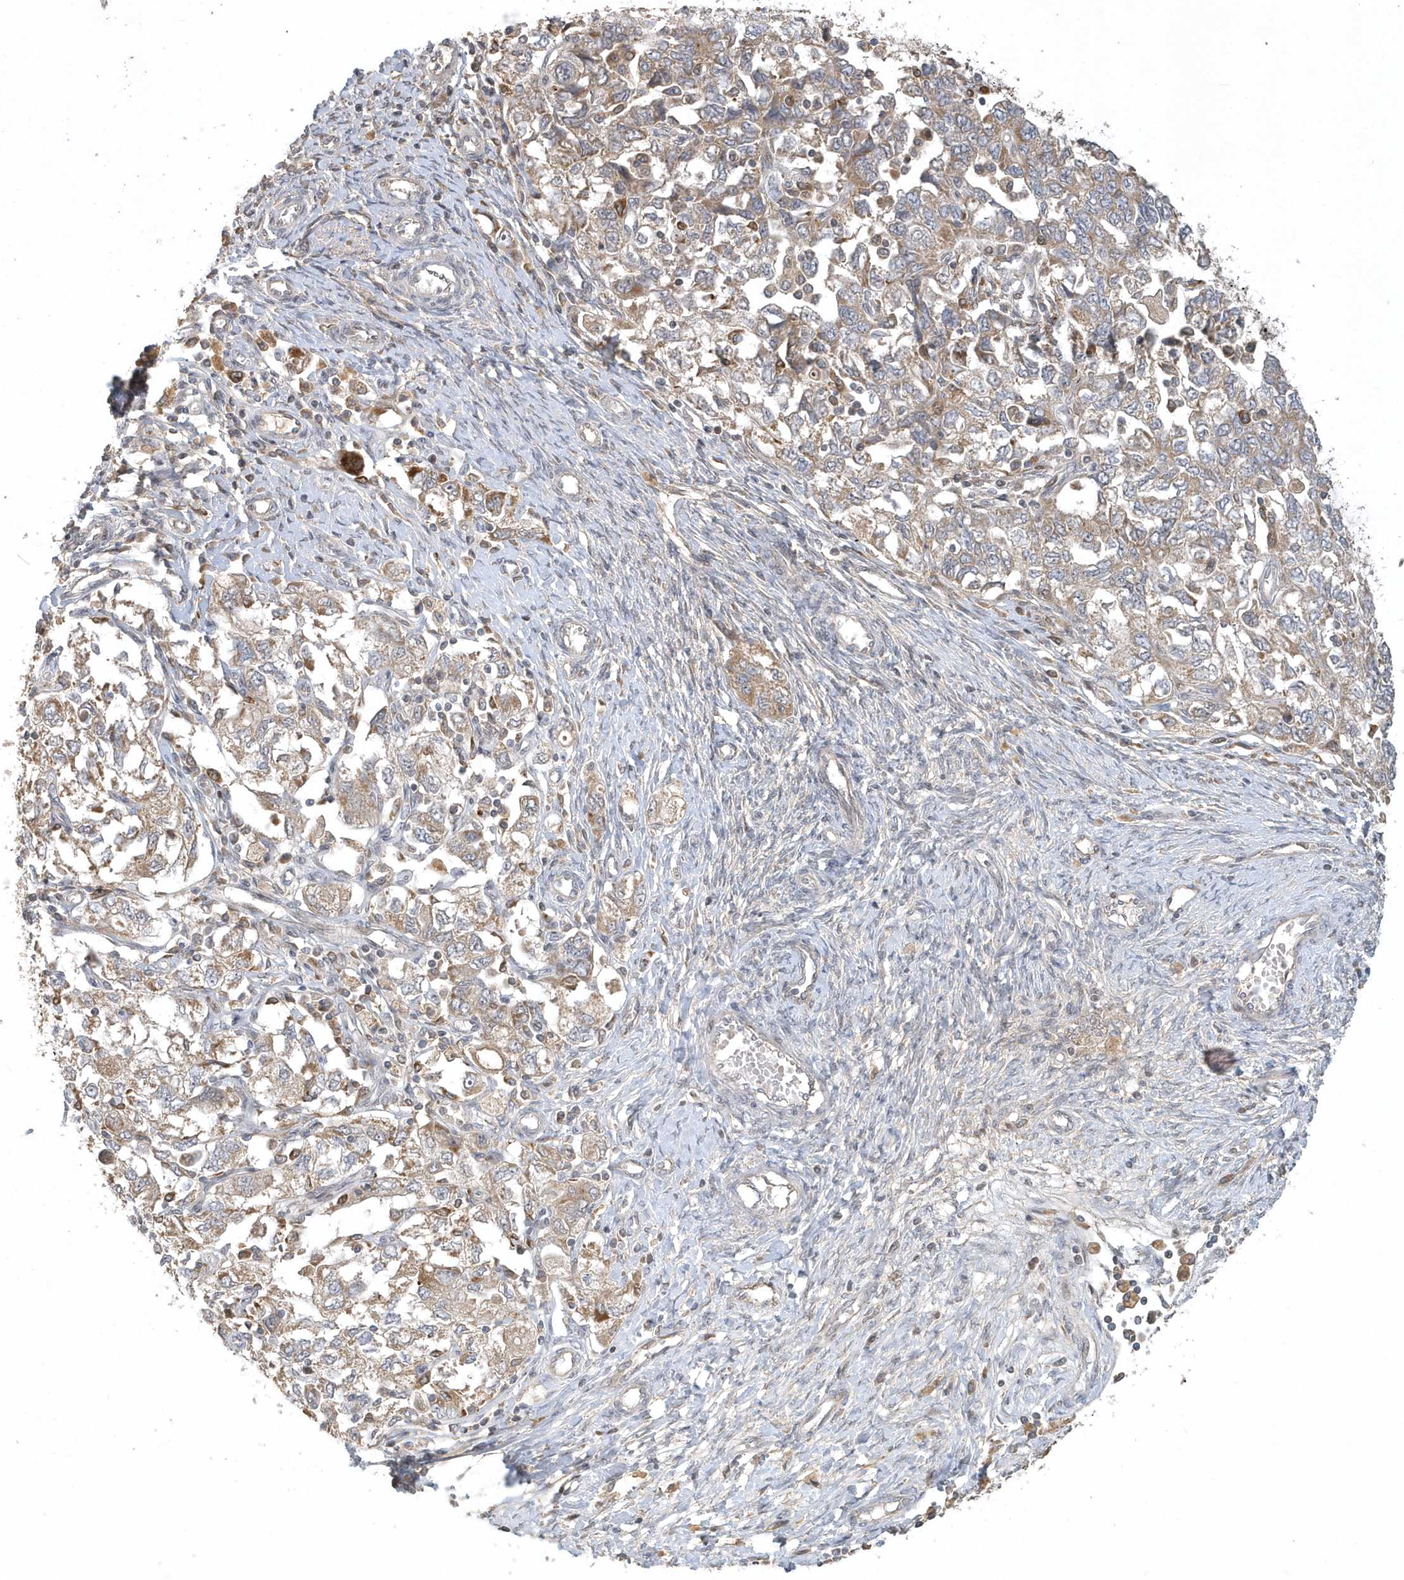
{"staining": {"intensity": "weak", "quantity": ">75%", "location": "cytoplasmic/membranous"}, "tissue": "ovarian cancer", "cell_type": "Tumor cells", "image_type": "cancer", "snomed": [{"axis": "morphology", "description": "Carcinoma, NOS"}, {"axis": "morphology", "description": "Cystadenocarcinoma, serous, NOS"}, {"axis": "topography", "description": "Ovary"}], "caption": "Immunohistochemical staining of carcinoma (ovarian) demonstrates low levels of weak cytoplasmic/membranous expression in approximately >75% of tumor cells. The protein of interest is shown in brown color, while the nuclei are stained blue.", "gene": "TRAIP", "patient": {"sex": "female", "age": 69}}